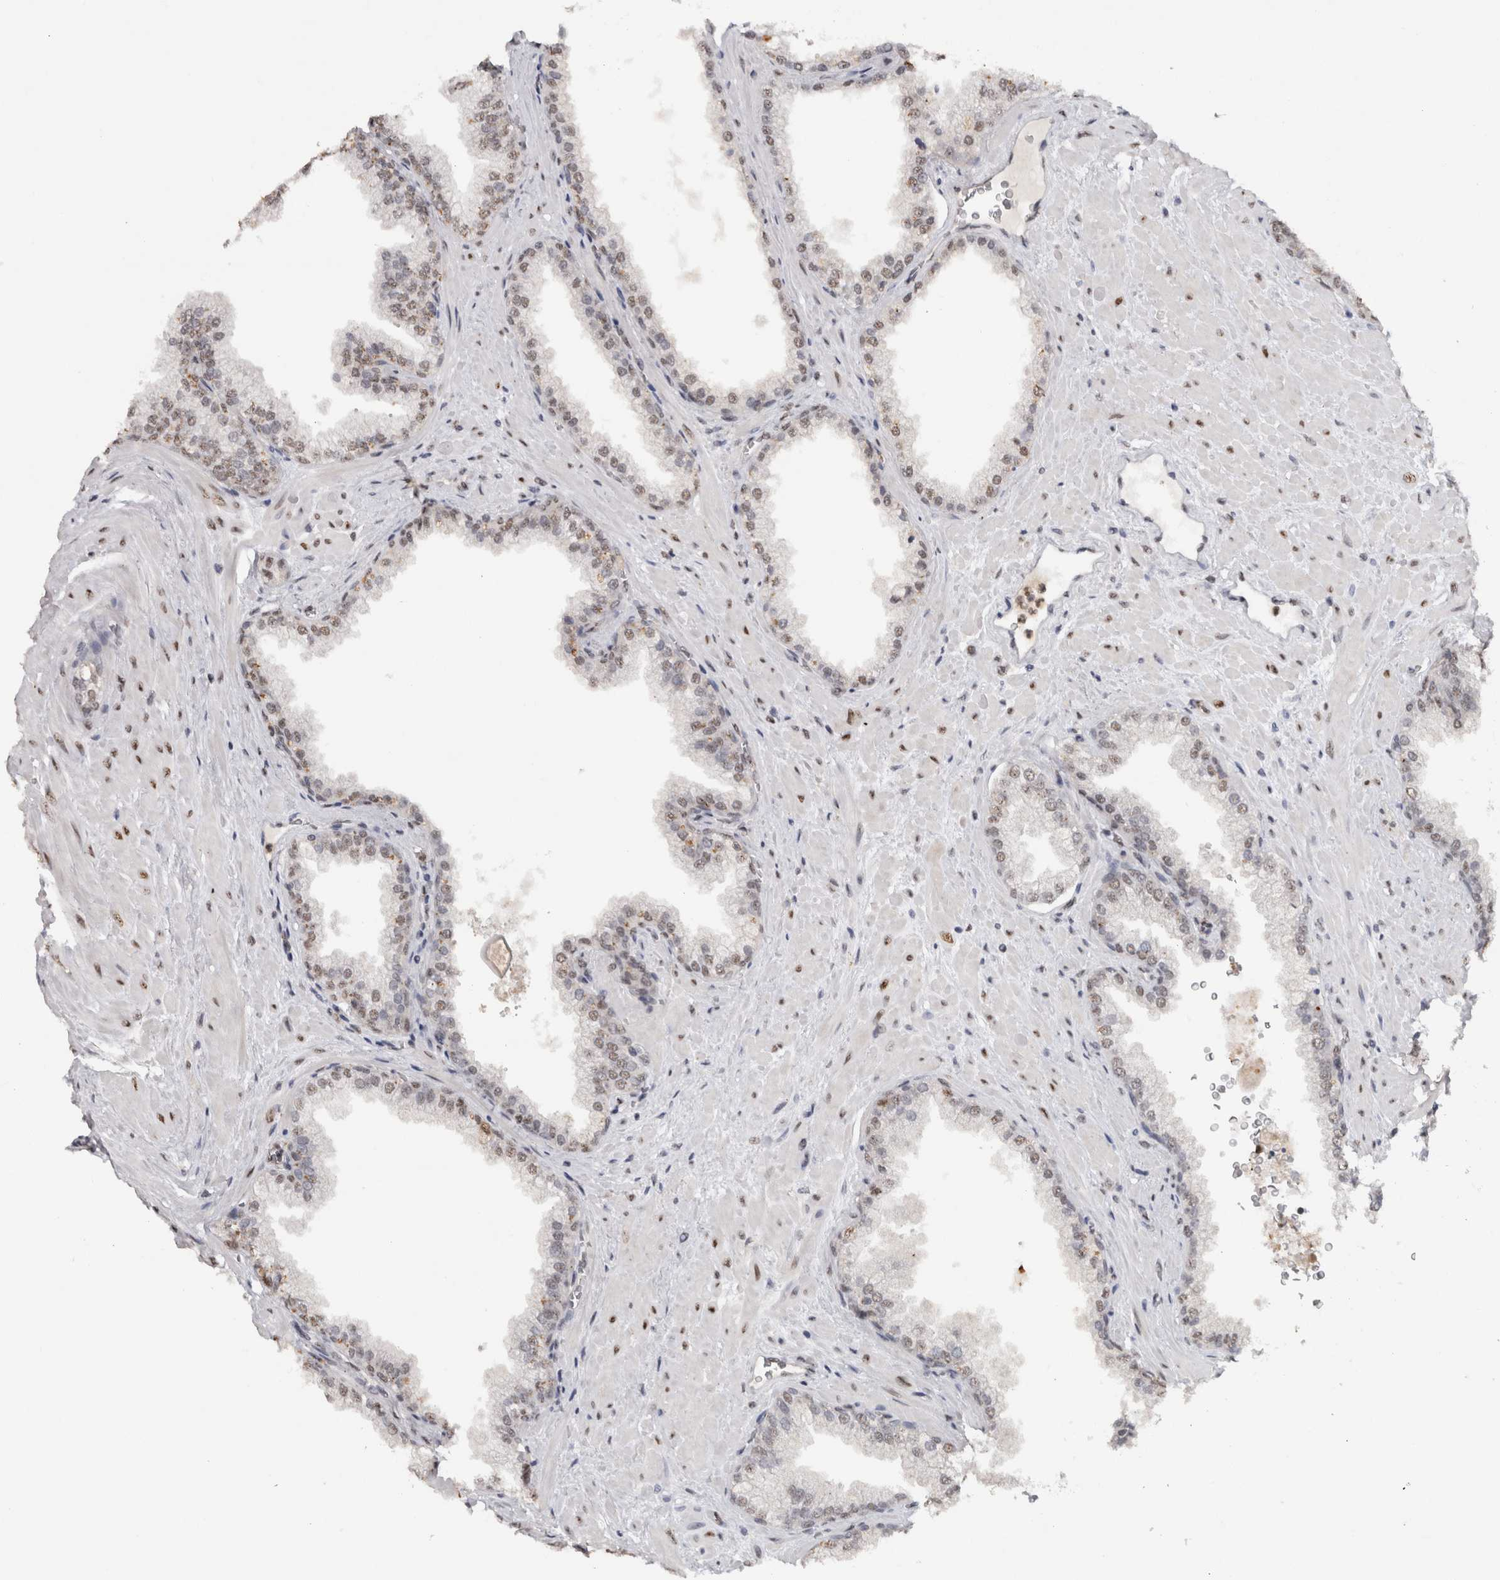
{"staining": {"intensity": "weak", "quantity": "25%-75%", "location": "nuclear"}, "tissue": "prostate cancer", "cell_type": "Tumor cells", "image_type": "cancer", "snomed": [{"axis": "morphology", "description": "Adenocarcinoma, Low grade"}, {"axis": "topography", "description": "Prostate"}], "caption": "Immunohistochemical staining of human prostate cancer (low-grade adenocarcinoma) reveals weak nuclear protein staining in approximately 25%-75% of tumor cells.", "gene": "RPS6KA2", "patient": {"sex": "male", "age": 71}}